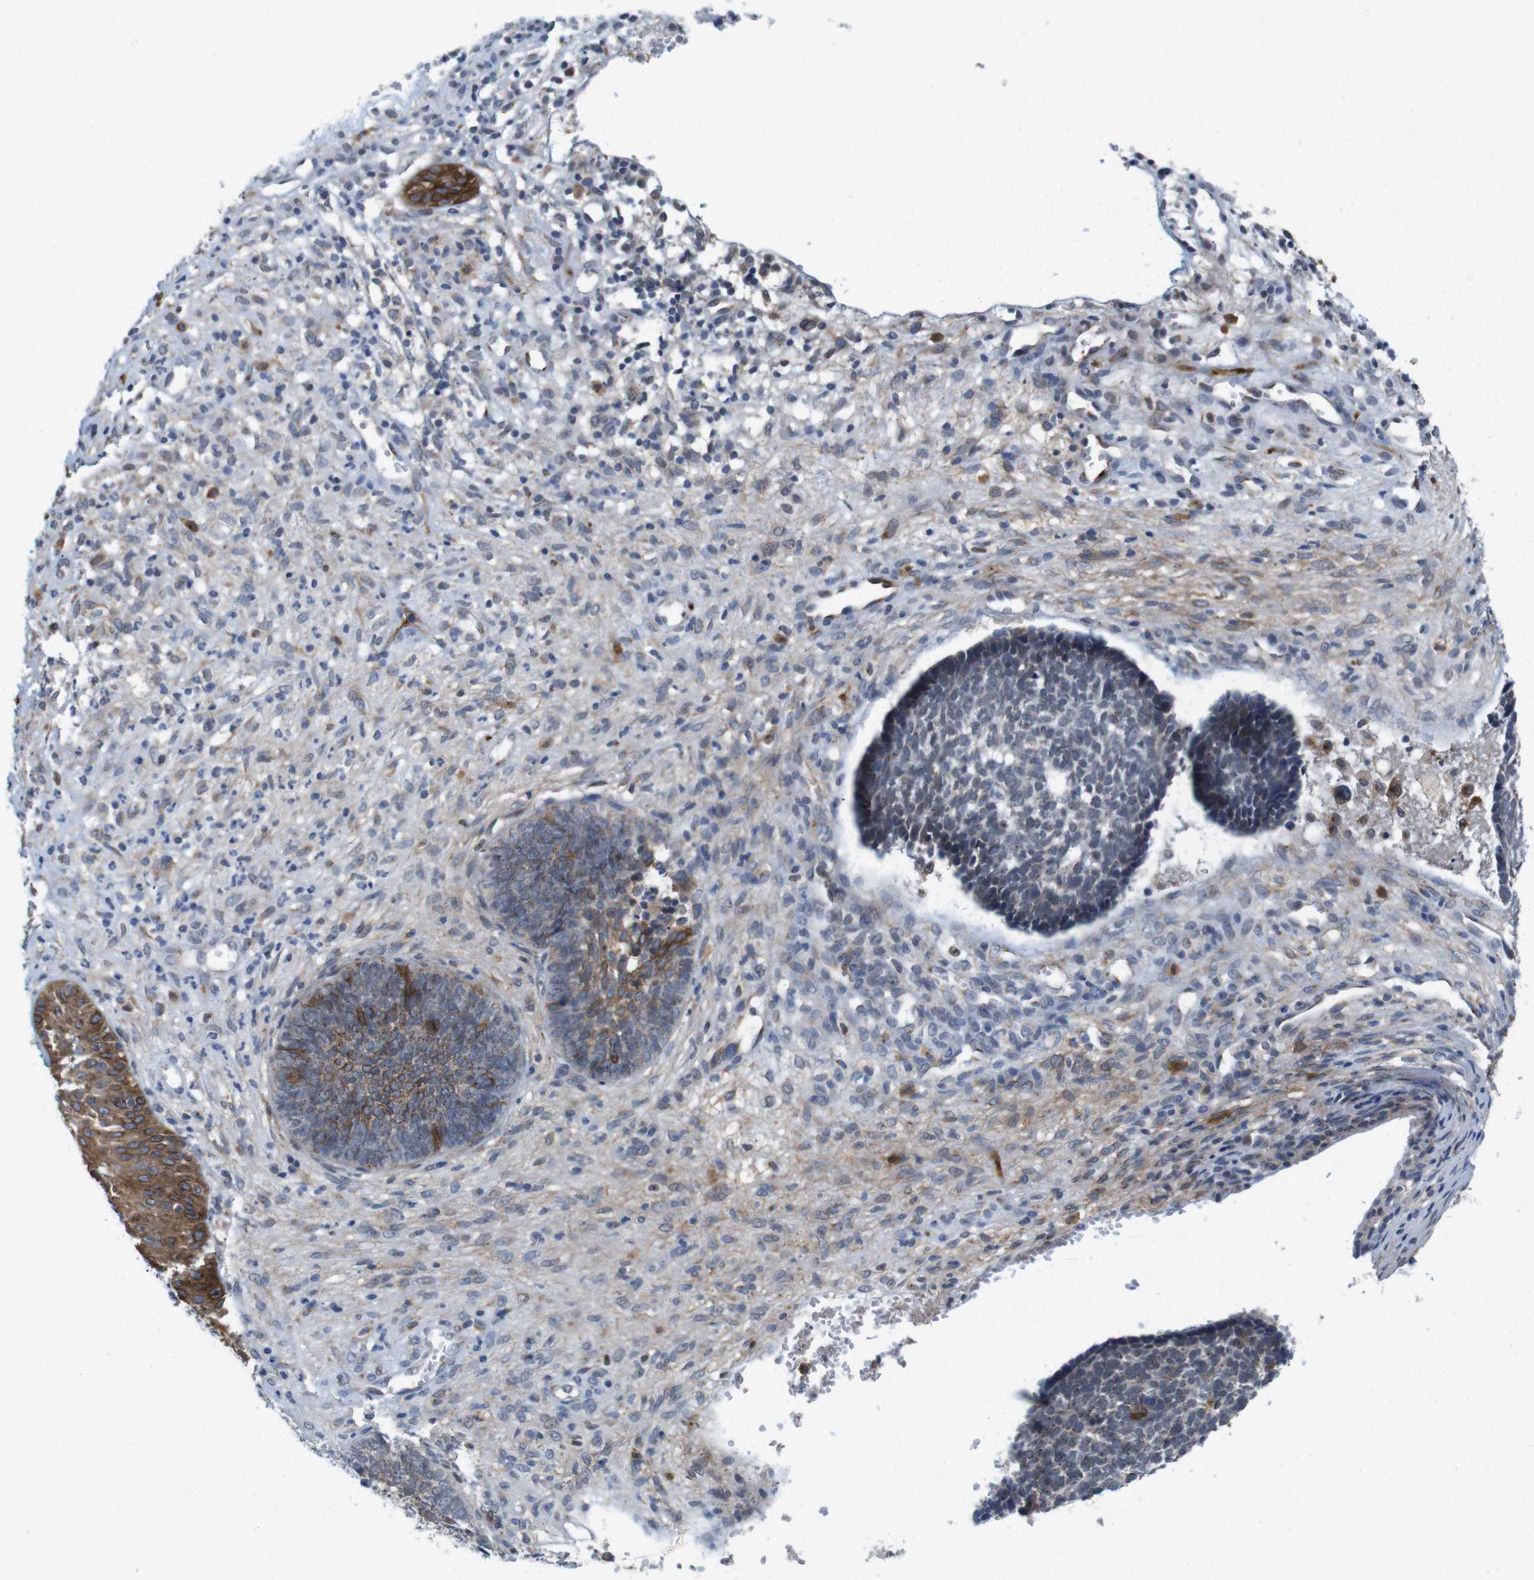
{"staining": {"intensity": "strong", "quantity": "<25%", "location": "cytoplasmic/membranous"}, "tissue": "skin cancer", "cell_type": "Tumor cells", "image_type": "cancer", "snomed": [{"axis": "morphology", "description": "Basal cell carcinoma"}, {"axis": "topography", "description": "Skin"}], "caption": "Basal cell carcinoma (skin) stained with a protein marker reveals strong staining in tumor cells.", "gene": "EFCAB14", "patient": {"sex": "male", "age": 84}}